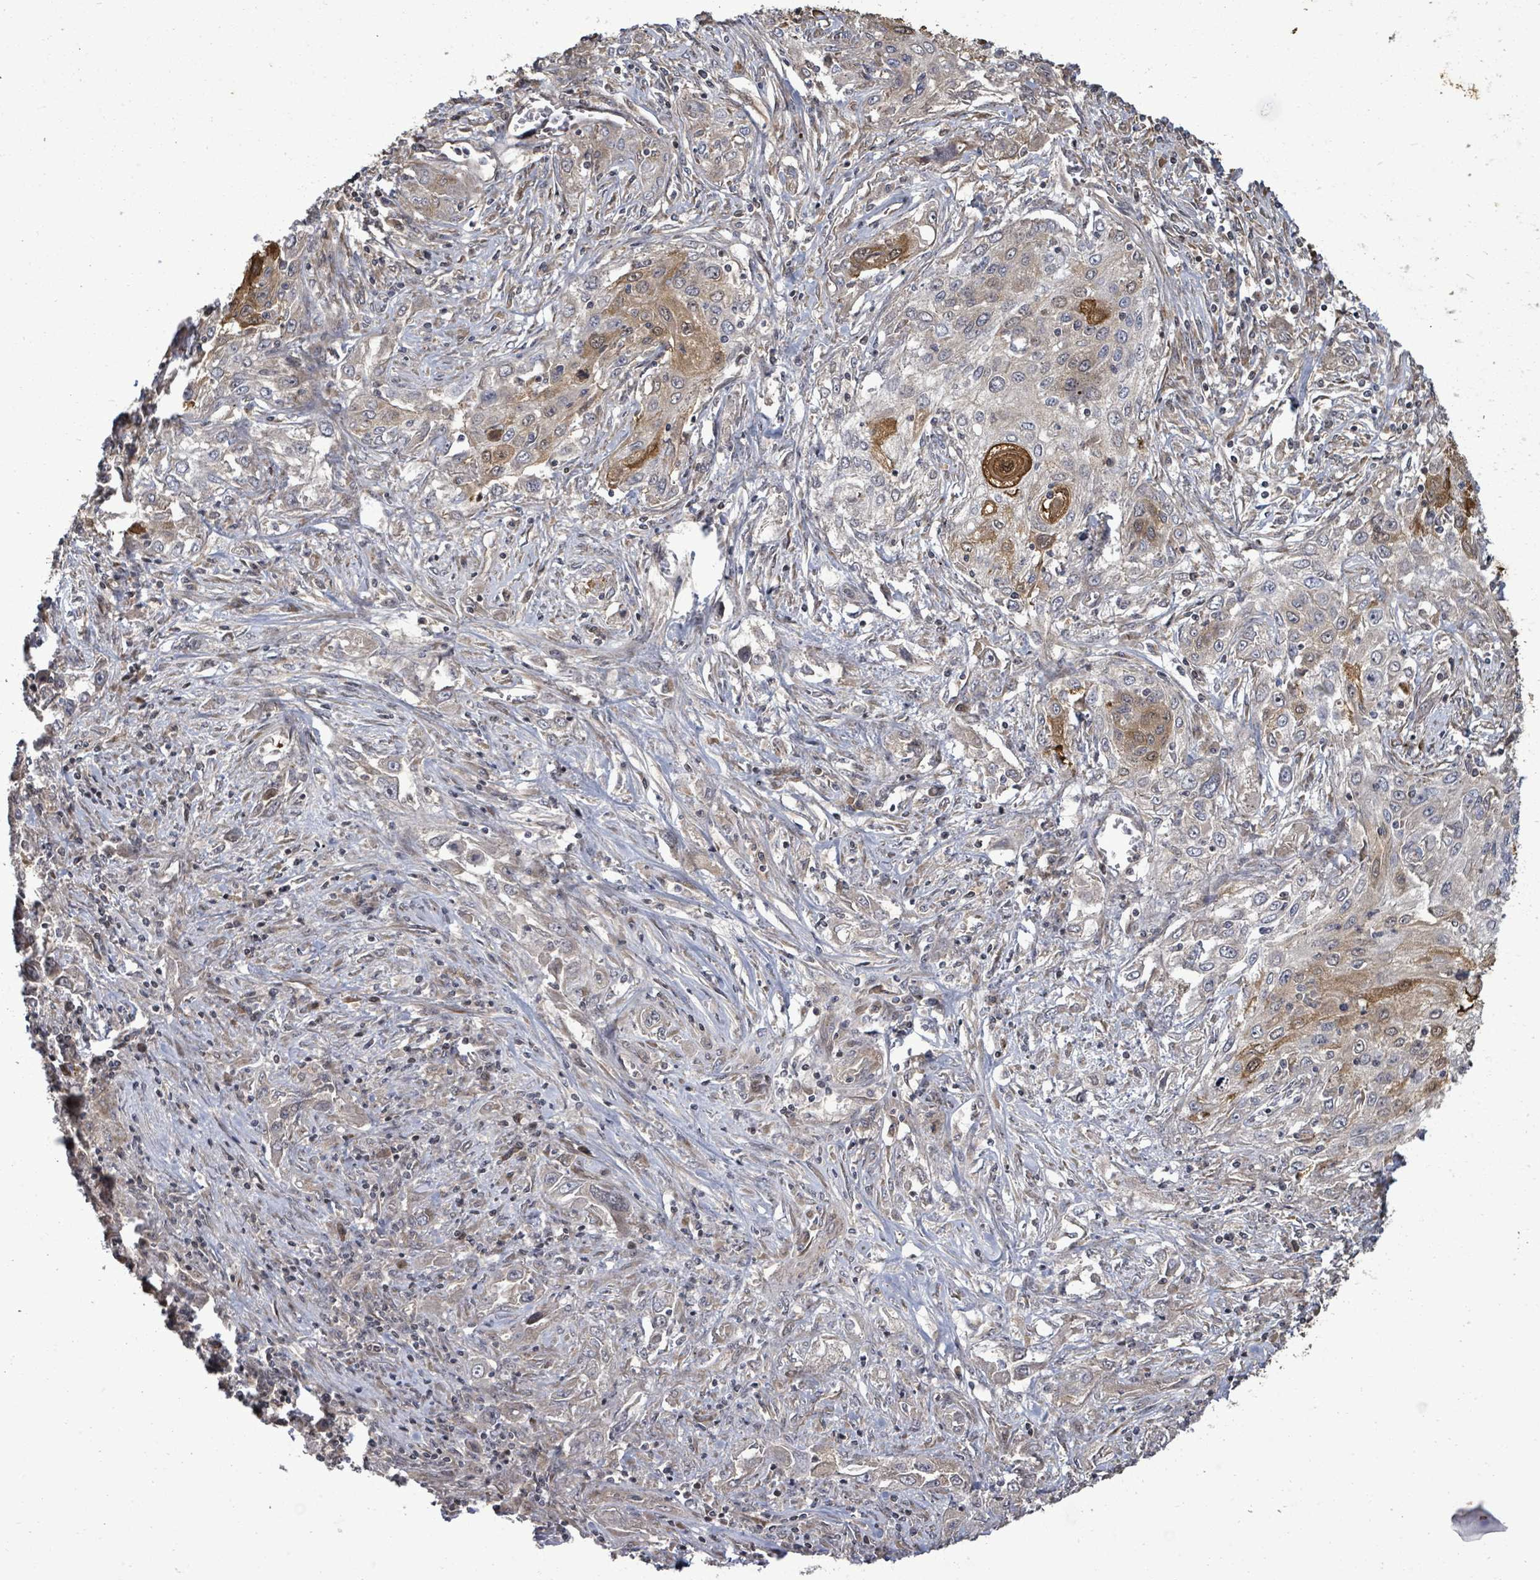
{"staining": {"intensity": "moderate", "quantity": "<25%", "location": "cytoplasmic/membranous,nuclear"}, "tissue": "lung cancer", "cell_type": "Tumor cells", "image_type": "cancer", "snomed": [{"axis": "morphology", "description": "Squamous cell carcinoma, NOS"}, {"axis": "topography", "description": "Lung"}], "caption": "Immunohistochemical staining of lung cancer (squamous cell carcinoma) demonstrates low levels of moderate cytoplasmic/membranous and nuclear expression in approximately <25% of tumor cells.", "gene": "KRTAP27-1", "patient": {"sex": "female", "age": 69}}